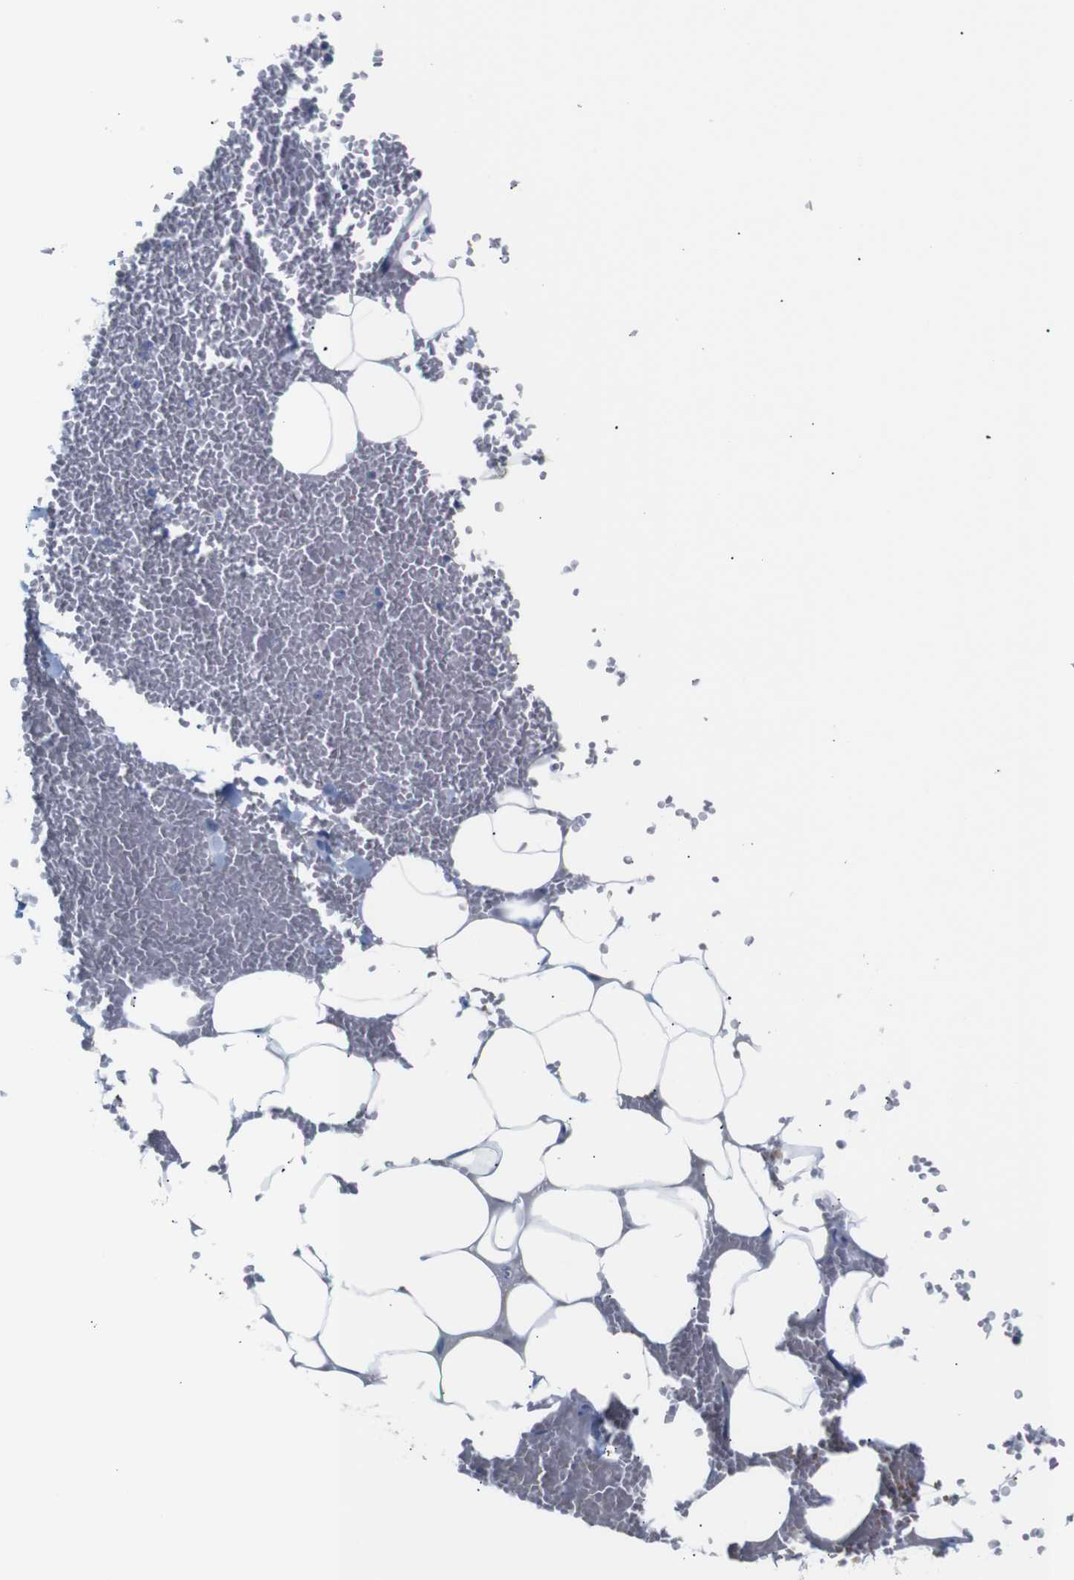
{"staining": {"intensity": "negative", "quantity": "none", "location": "none"}, "tissue": "adipose tissue", "cell_type": "Adipocytes", "image_type": "normal", "snomed": [{"axis": "morphology", "description": "Normal tissue, NOS"}, {"axis": "topography", "description": "Adipose tissue"}, {"axis": "topography", "description": "Peripheral nerve tissue"}], "caption": "The image demonstrates no staining of adipocytes in benign adipose tissue. The staining was performed using DAB to visualize the protein expression in brown, while the nuclei were stained in blue with hematoxylin (Magnification: 20x).", "gene": "ERVMER34", "patient": {"sex": "male", "age": 52}}